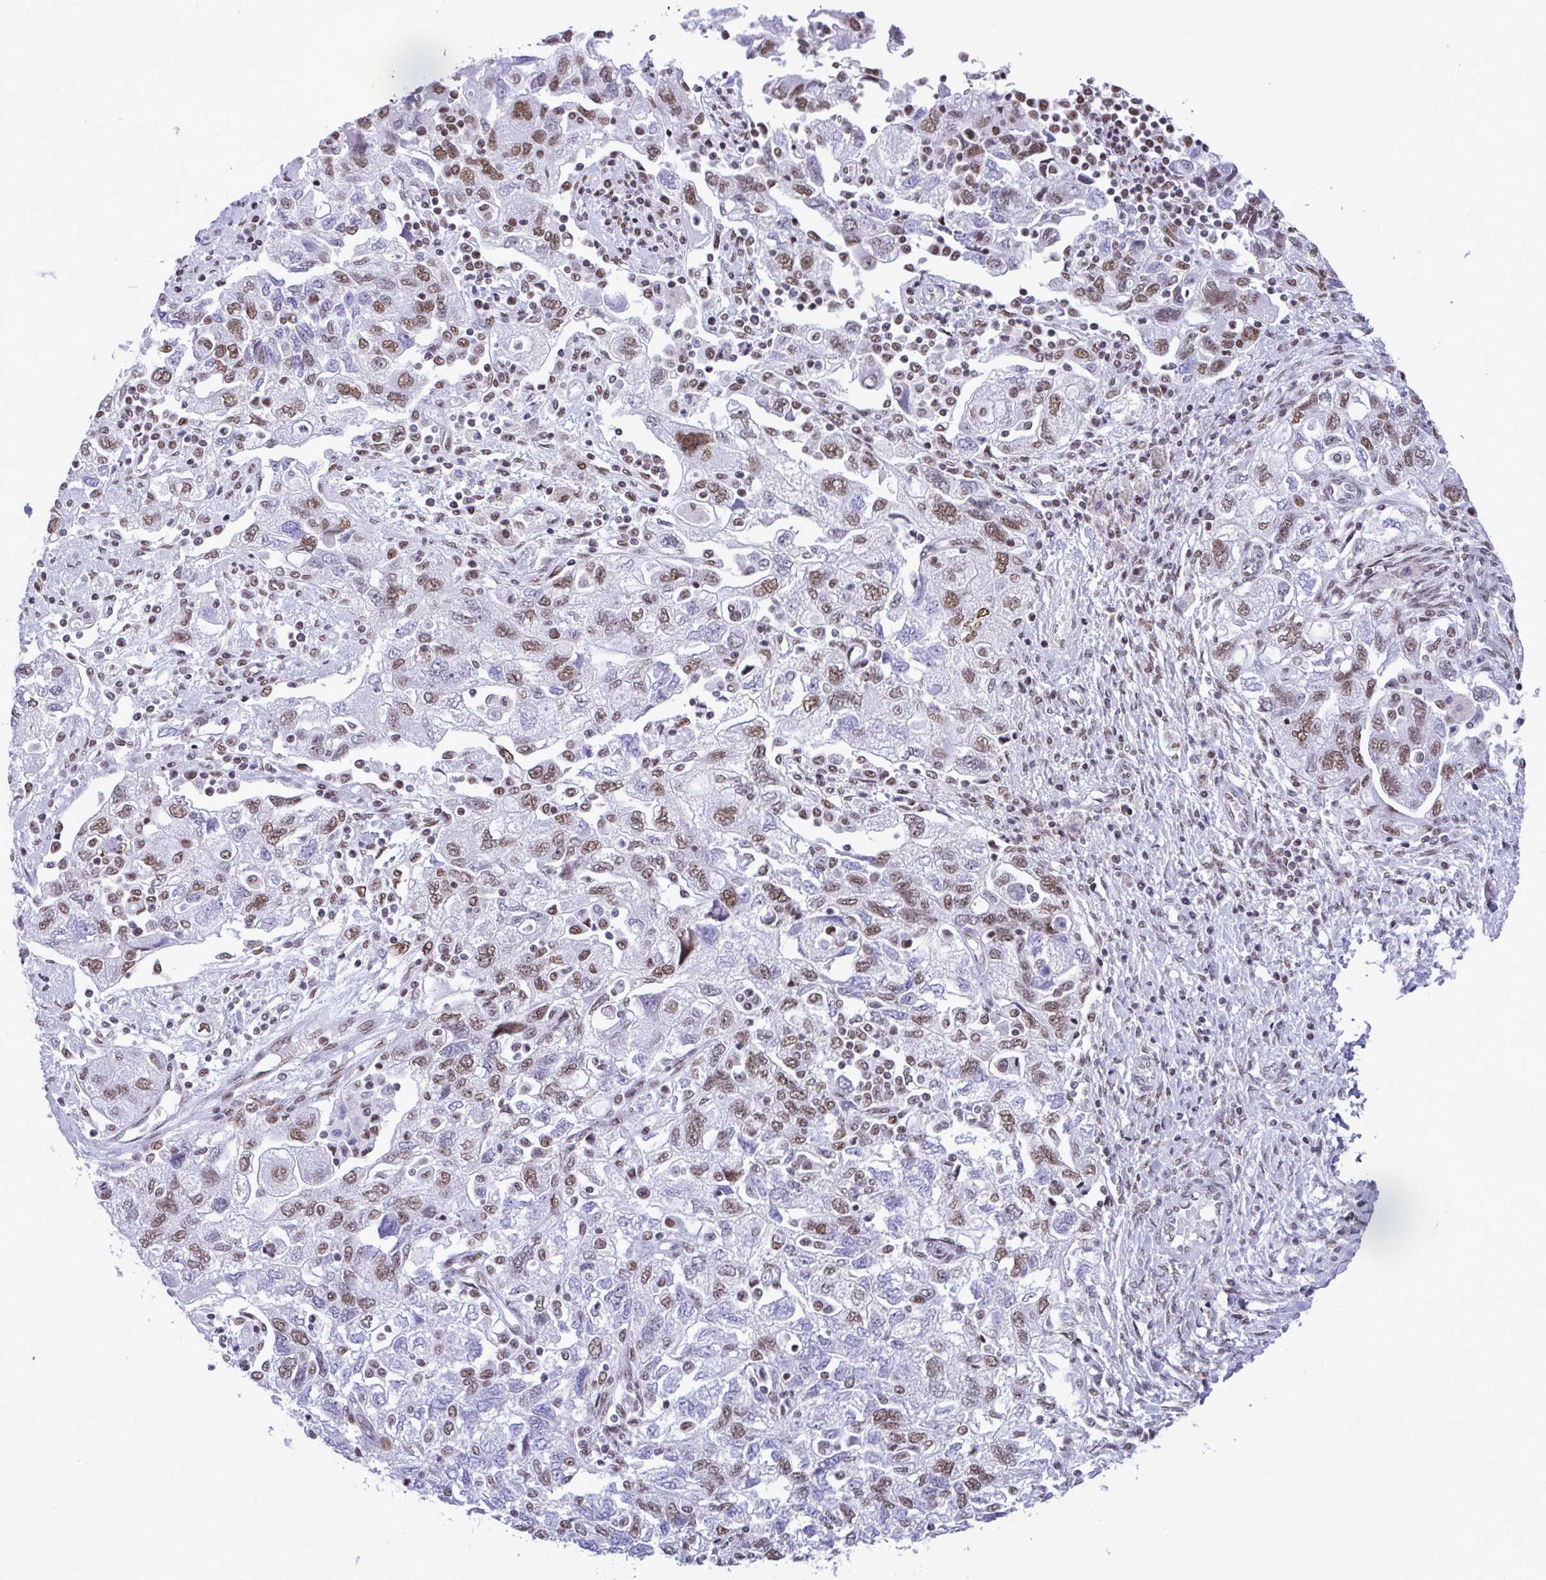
{"staining": {"intensity": "moderate", "quantity": "25%-75%", "location": "nuclear"}, "tissue": "ovarian cancer", "cell_type": "Tumor cells", "image_type": "cancer", "snomed": [{"axis": "morphology", "description": "Carcinoma, NOS"}, {"axis": "morphology", "description": "Cystadenocarcinoma, serous, NOS"}, {"axis": "topography", "description": "Ovary"}], "caption": "Moderate nuclear positivity for a protein is identified in approximately 25%-75% of tumor cells of ovarian cancer (serous cystadenocarcinoma) using immunohistochemistry.", "gene": "DDX52", "patient": {"sex": "female", "age": 69}}